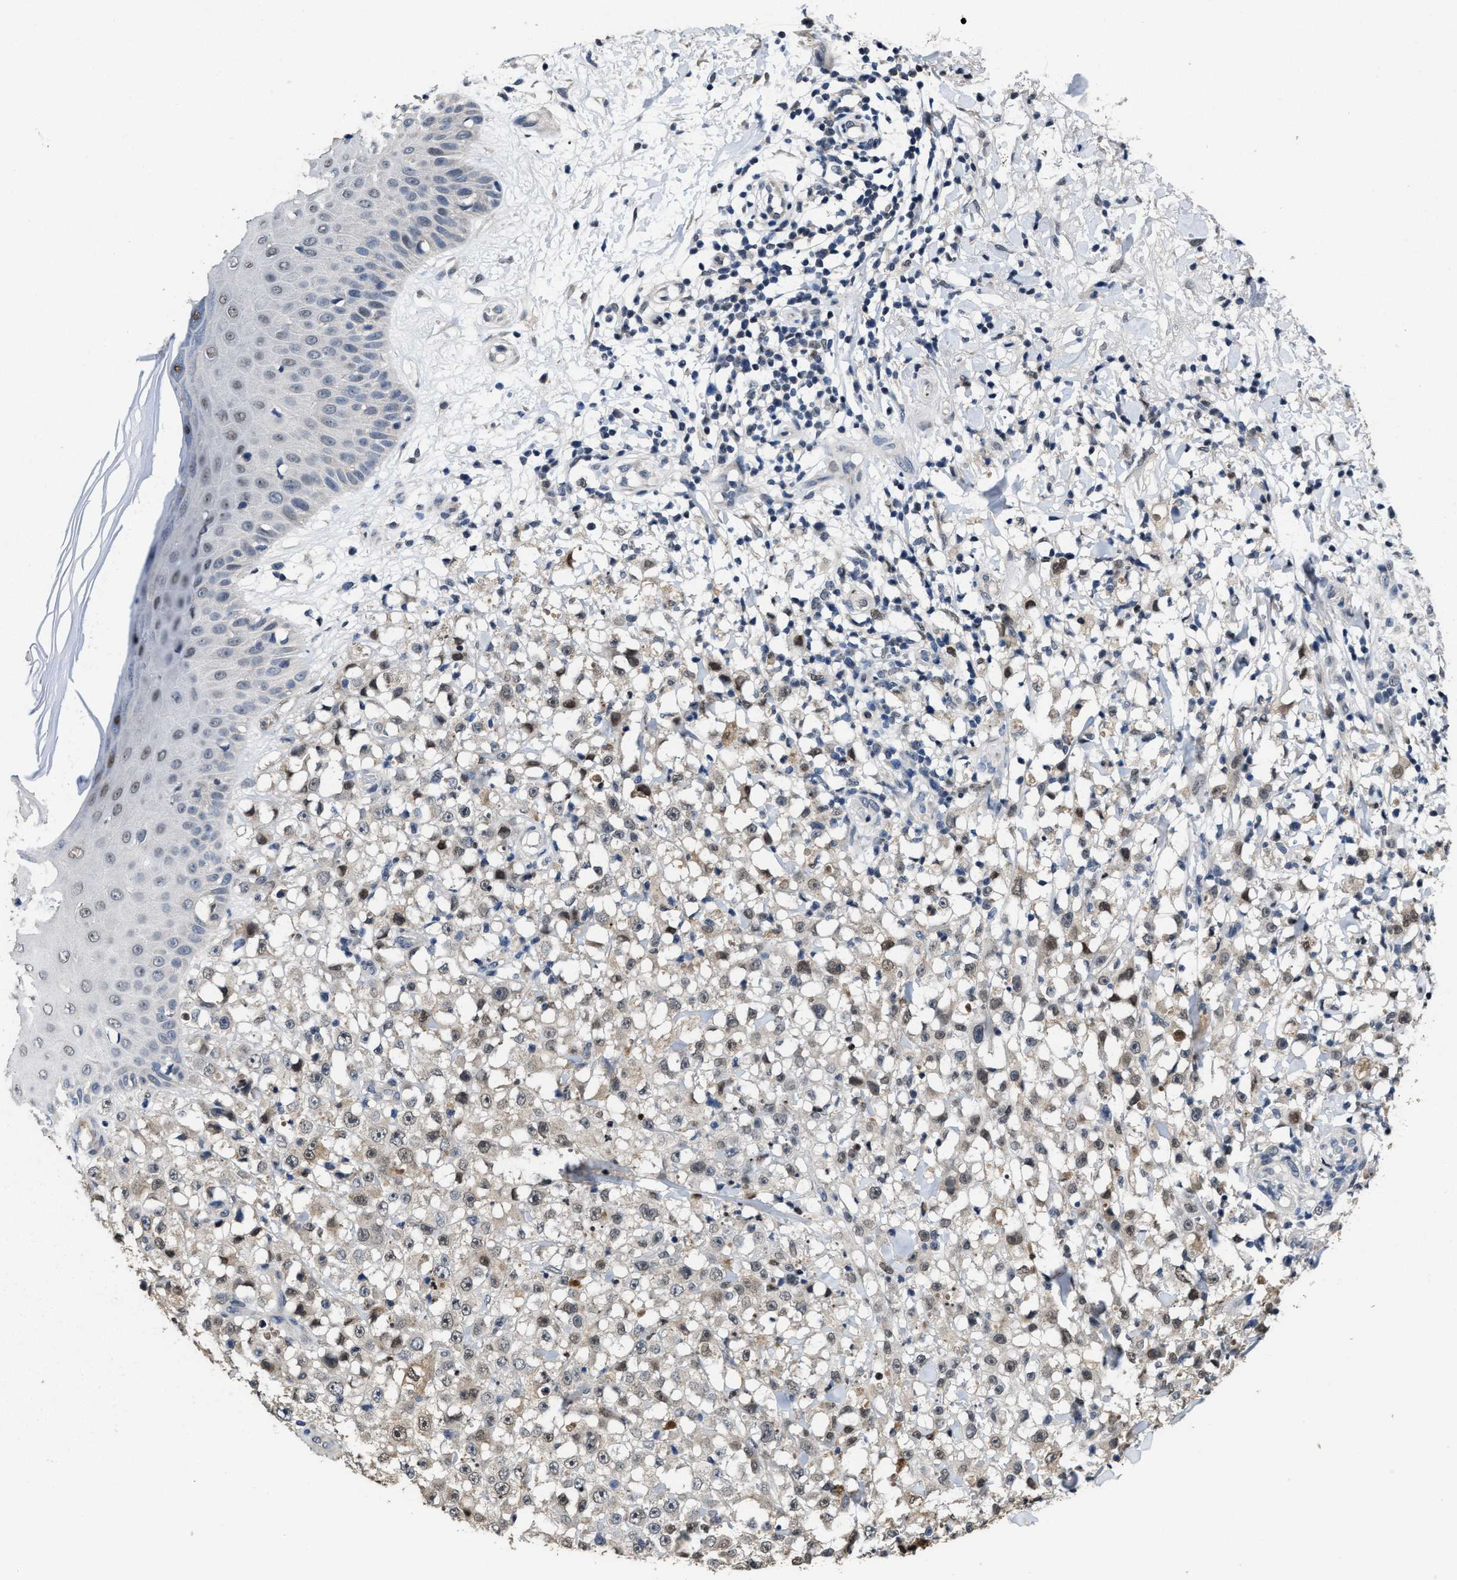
{"staining": {"intensity": "weak", "quantity": "25%-75%", "location": "cytoplasmic/membranous,nuclear"}, "tissue": "melanoma", "cell_type": "Tumor cells", "image_type": "cancer", "snomed": [{"axis": "morphology", "description": "Malignant melanoma, NOS"}, {"axis": "topography", "description": "Skin"}], "caption": "Weak cytoplasmic/membranous and nuclear positivity is seen in approximately 25%-75% of tumor cells in malignant melanoma.", "gene": "ZNF20", "patient": {"sex": "female", "age": 82}}